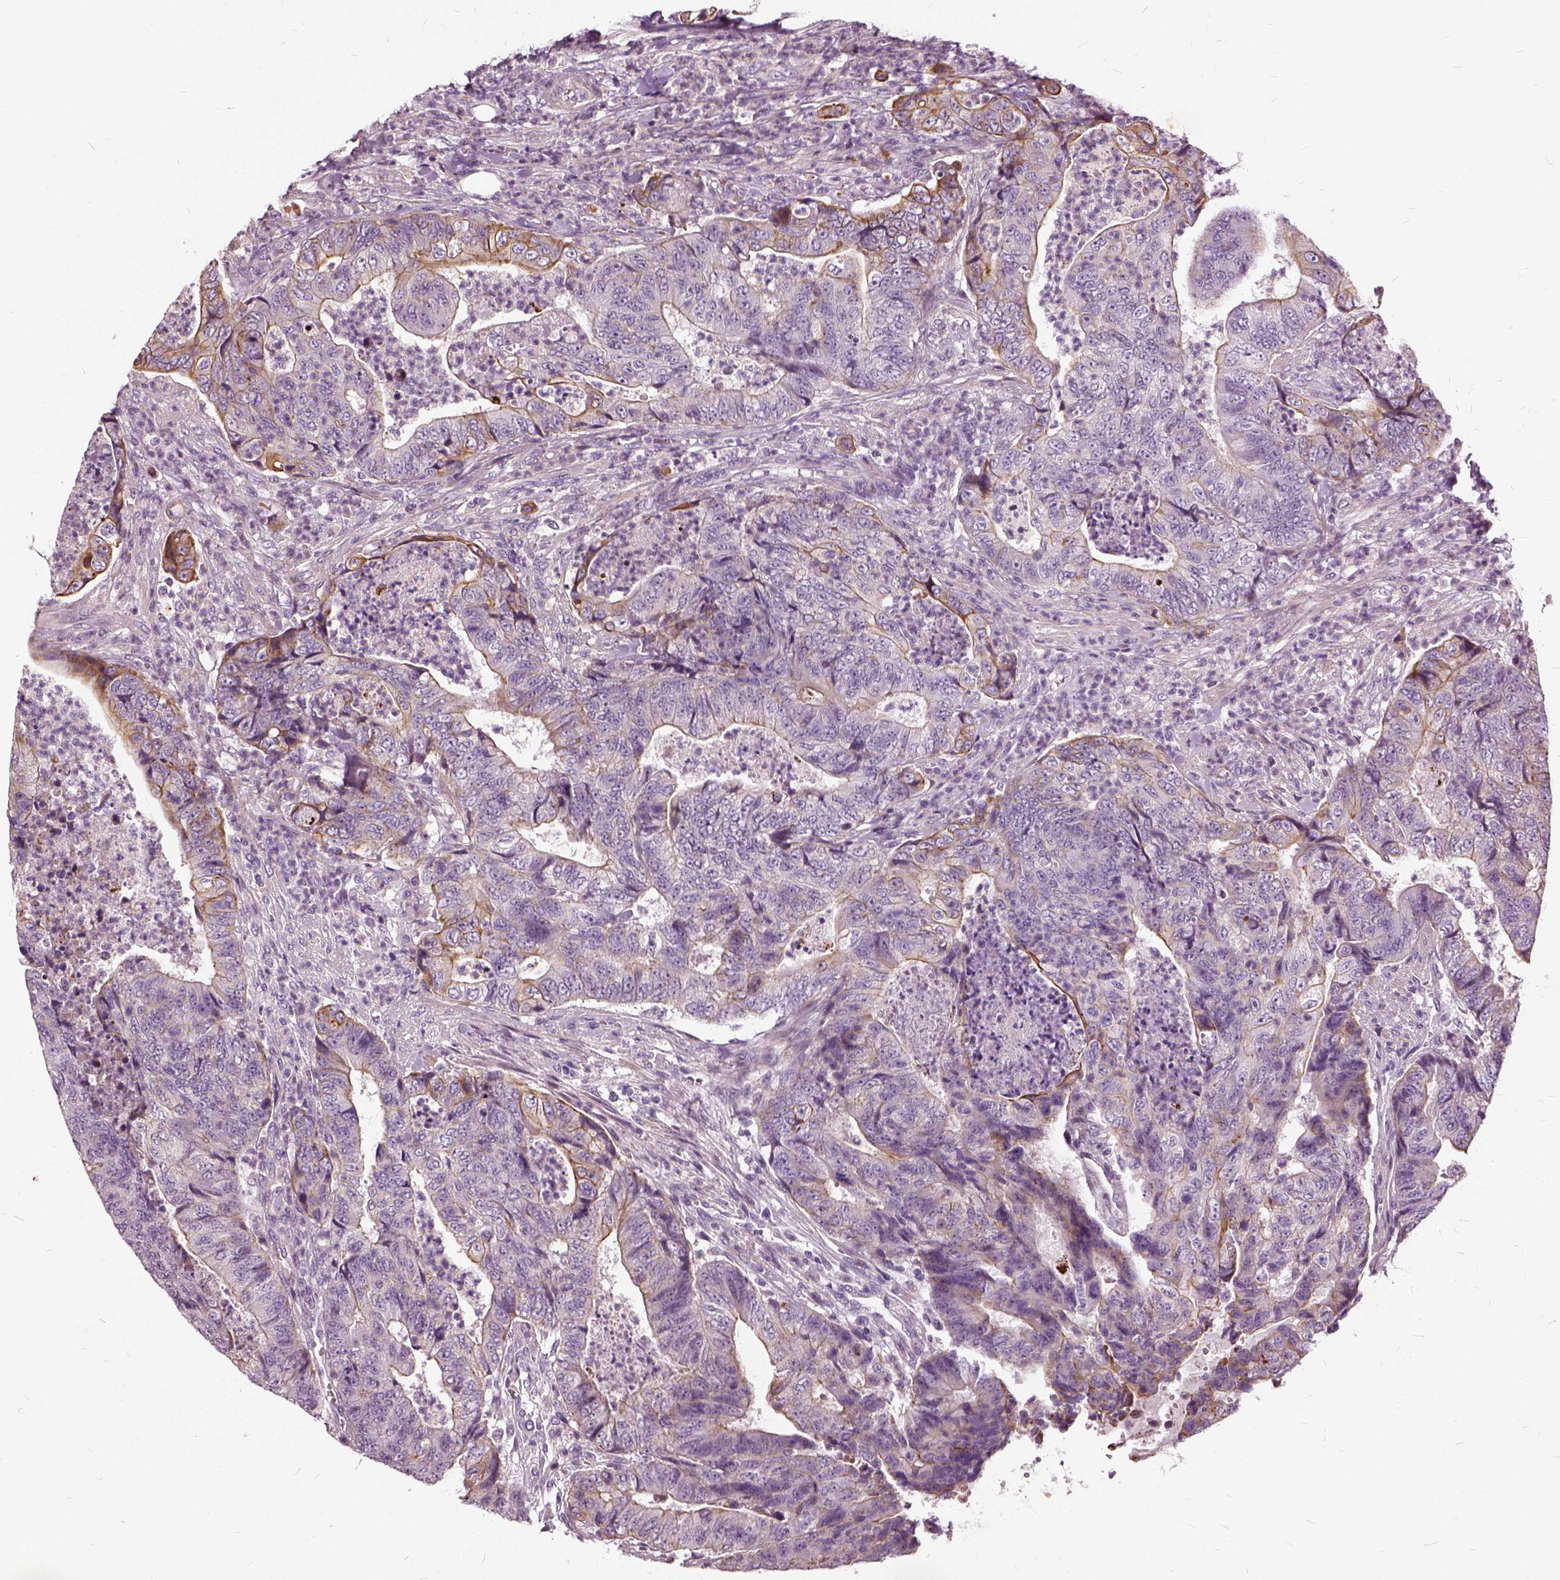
{"staining": {"intensity": "moderate", "quantity": "25%-75%", "location": "cytoplasmic/membranous"}, "tissue": "colorectal cancer", "cell_type": "Tumor cells", "image_type": "cancer", "snomed": [{"axis": "morphology", "description": "Adenocarcinoma, NOS"}, {"axis": "topography", "description": "Colon"}], "caption": "Protein expression by immunohistochemistry (IHC) shows moderate cytoplasmic/membranous expression in approximately 25%-75% of tumor cells in colorectal adenocarcinoma. (brown staining indicates protein expression, while blue staining denotes nuclei).", "gene": "ILRUN", "patient": {"sex": "female", "age": 48}}